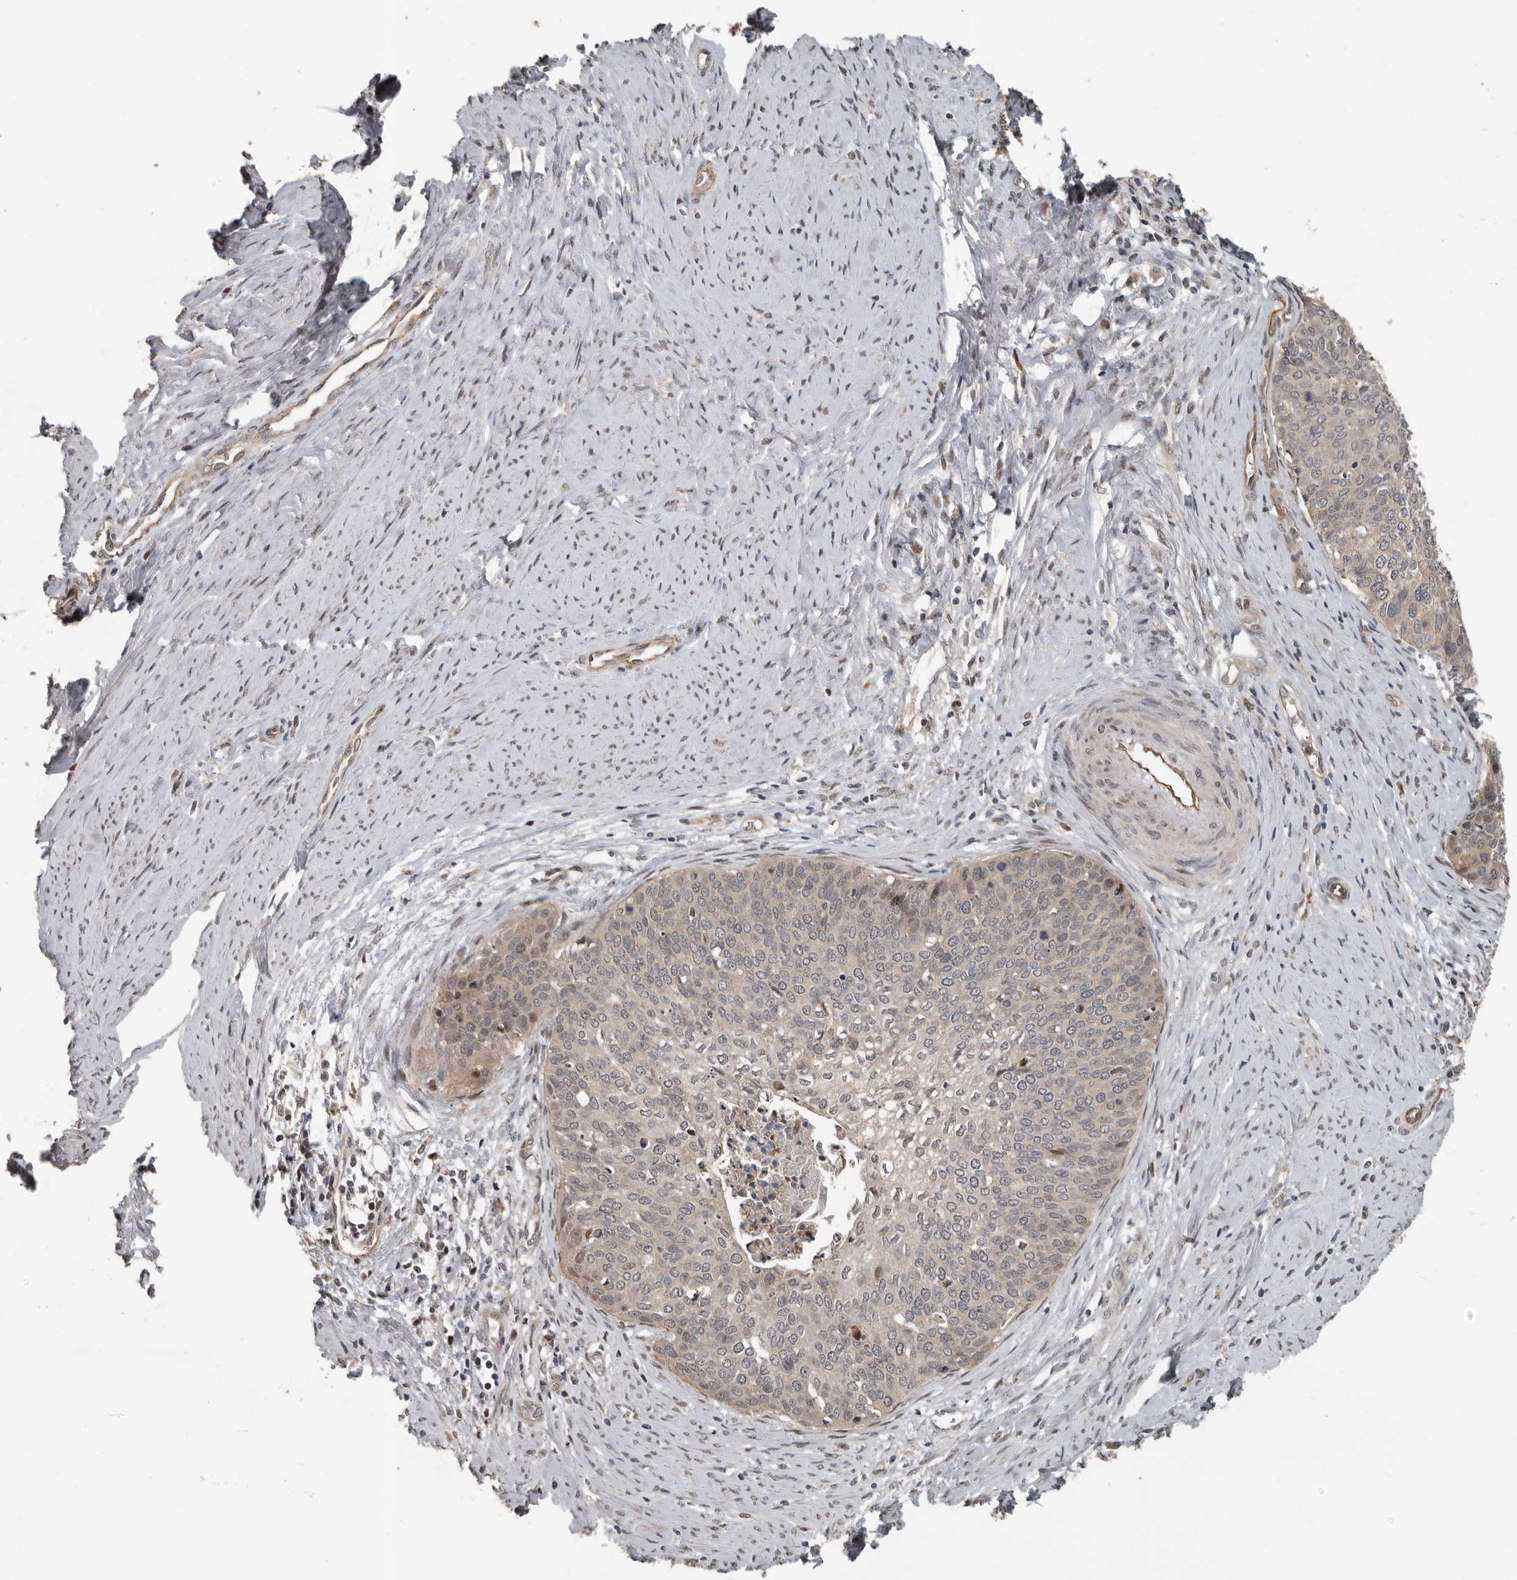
{"staining": {"intensity": "weak", "quantity": "<25%", "location": "cytoplasmic/membranous,nuclear"}, "tissue": "cervical cancer", "cell_type": "Tumor cells", "image_type": "cancer", "snomed": [{"axis": "morphology", "description": "Squamous cell carcinoma, NOS"}, {"axis": "topography", "description": "Cervix"}], "caption": "Immunohistochemistry (IHC) image of human cervical cancer stained for a protein (brown), which reveals no expression in tumor cells. (IHC, brightfield microscopy, high magnification).", "gene": "YOD1", "patient": {"sex": "female", "age": 37}}